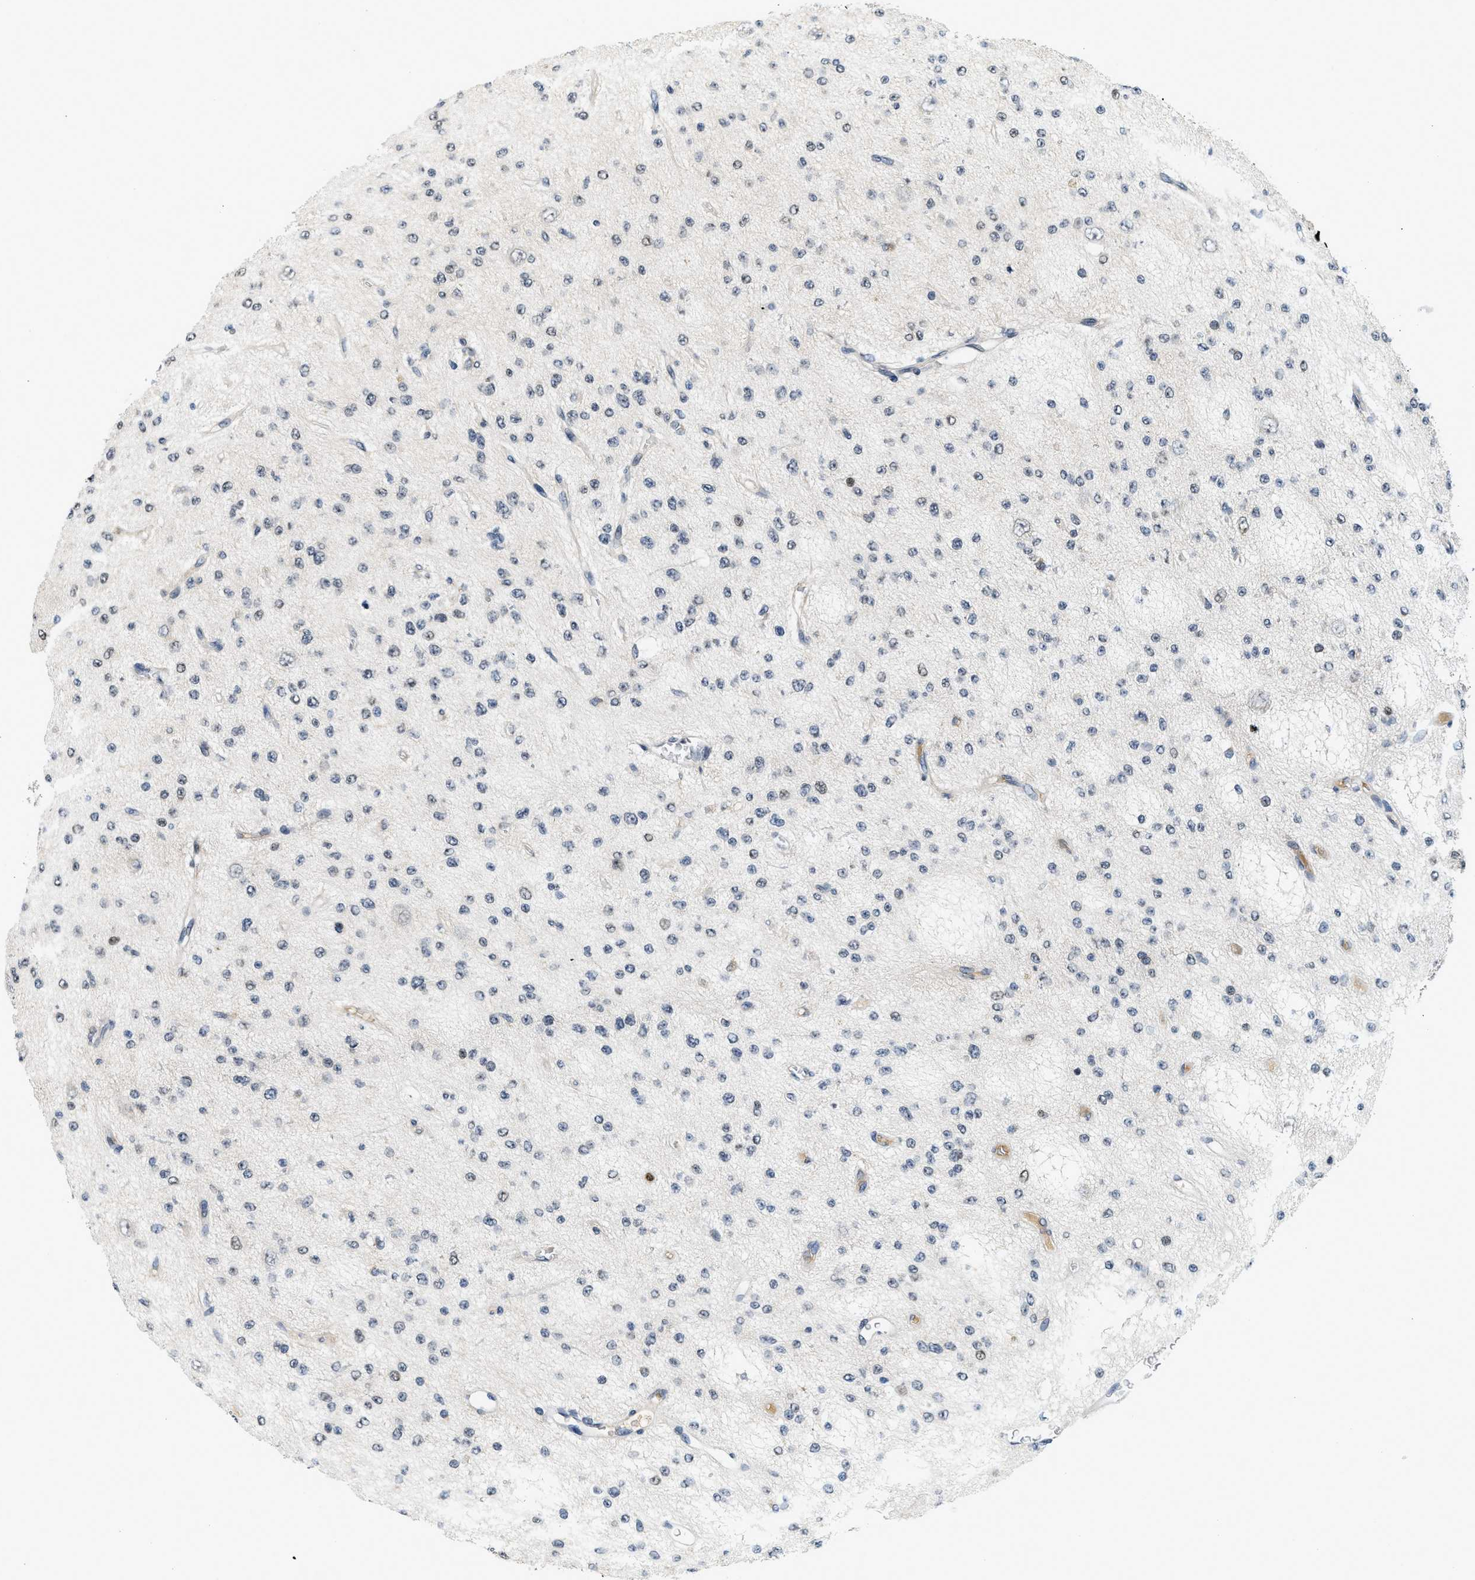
{"staining": {"intensity": "weak", "quantity": "<25%", "location": "nuclear"}, "tissue": "glioma", "cell_type": "Tumor cells", "image_type": "cancer", "snomed": [{"axis": "morphology", "description": "Glioma, malignant, Low grade"}, {"axis": "topography", "description": "Brain"}], "caption": "IHC of malignant glioma (low-grade) reveals no staining in tumor cells.", "gene": "KMT2A", "patient": {"sex": "male", "age": 38}}